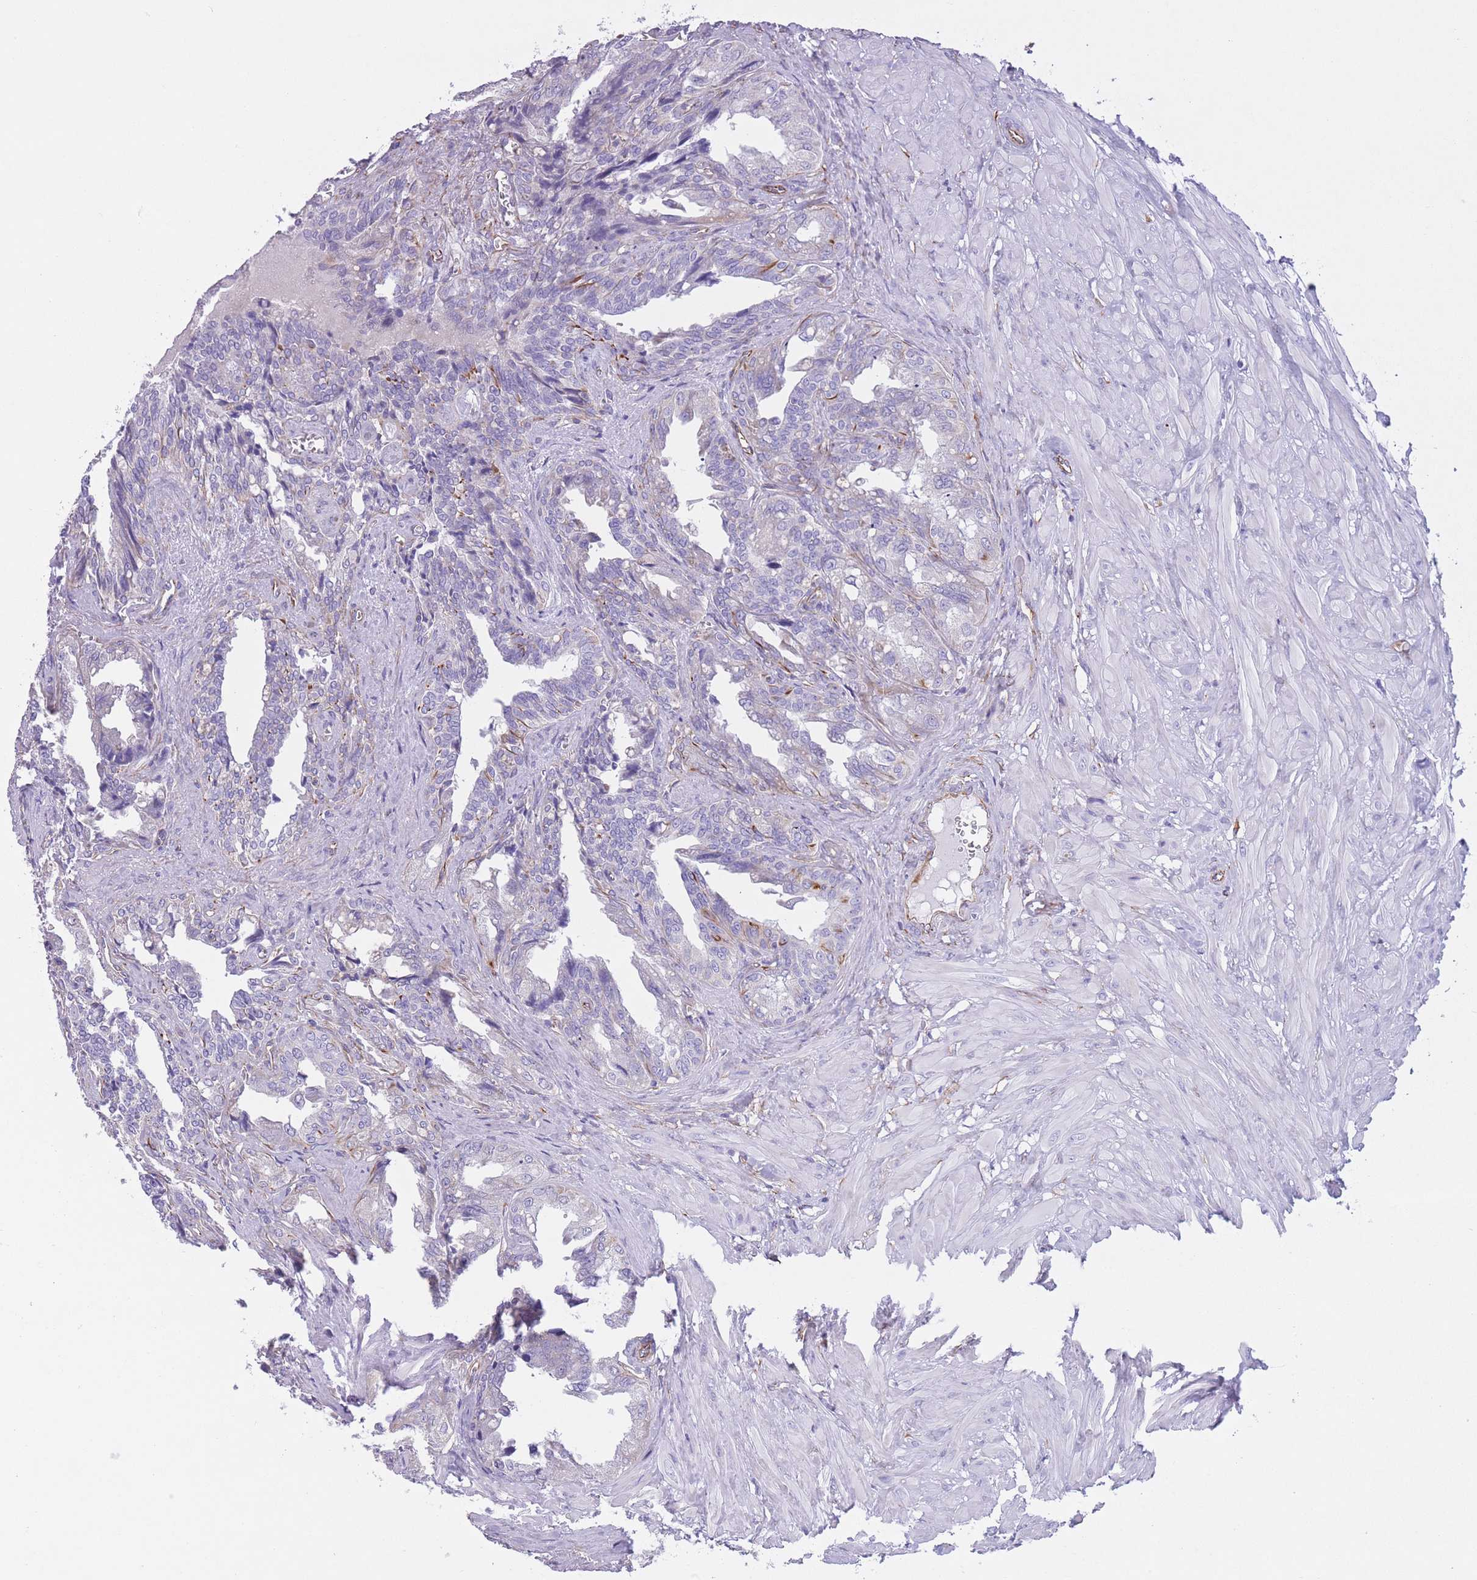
{"staining": {"intensity": "weak", "quantity": "<25%", "location": "cytoplasmic/membranous"}, "tissue": "seminal vesicle", "cell_type": "Glandular cells", "image_type": "normal", "snomed": [{"axis": "morphology", "description": "Normal tissue, NOS"}, {"axis": "topography", "description": "Seminal veicle"}], "caption": "Histopathology image shows no protein staining in glandular cells of unremarkable seminal vesicle.", "gene": "ATP5MF", "patient": {"sex": "male", "age": 67}}